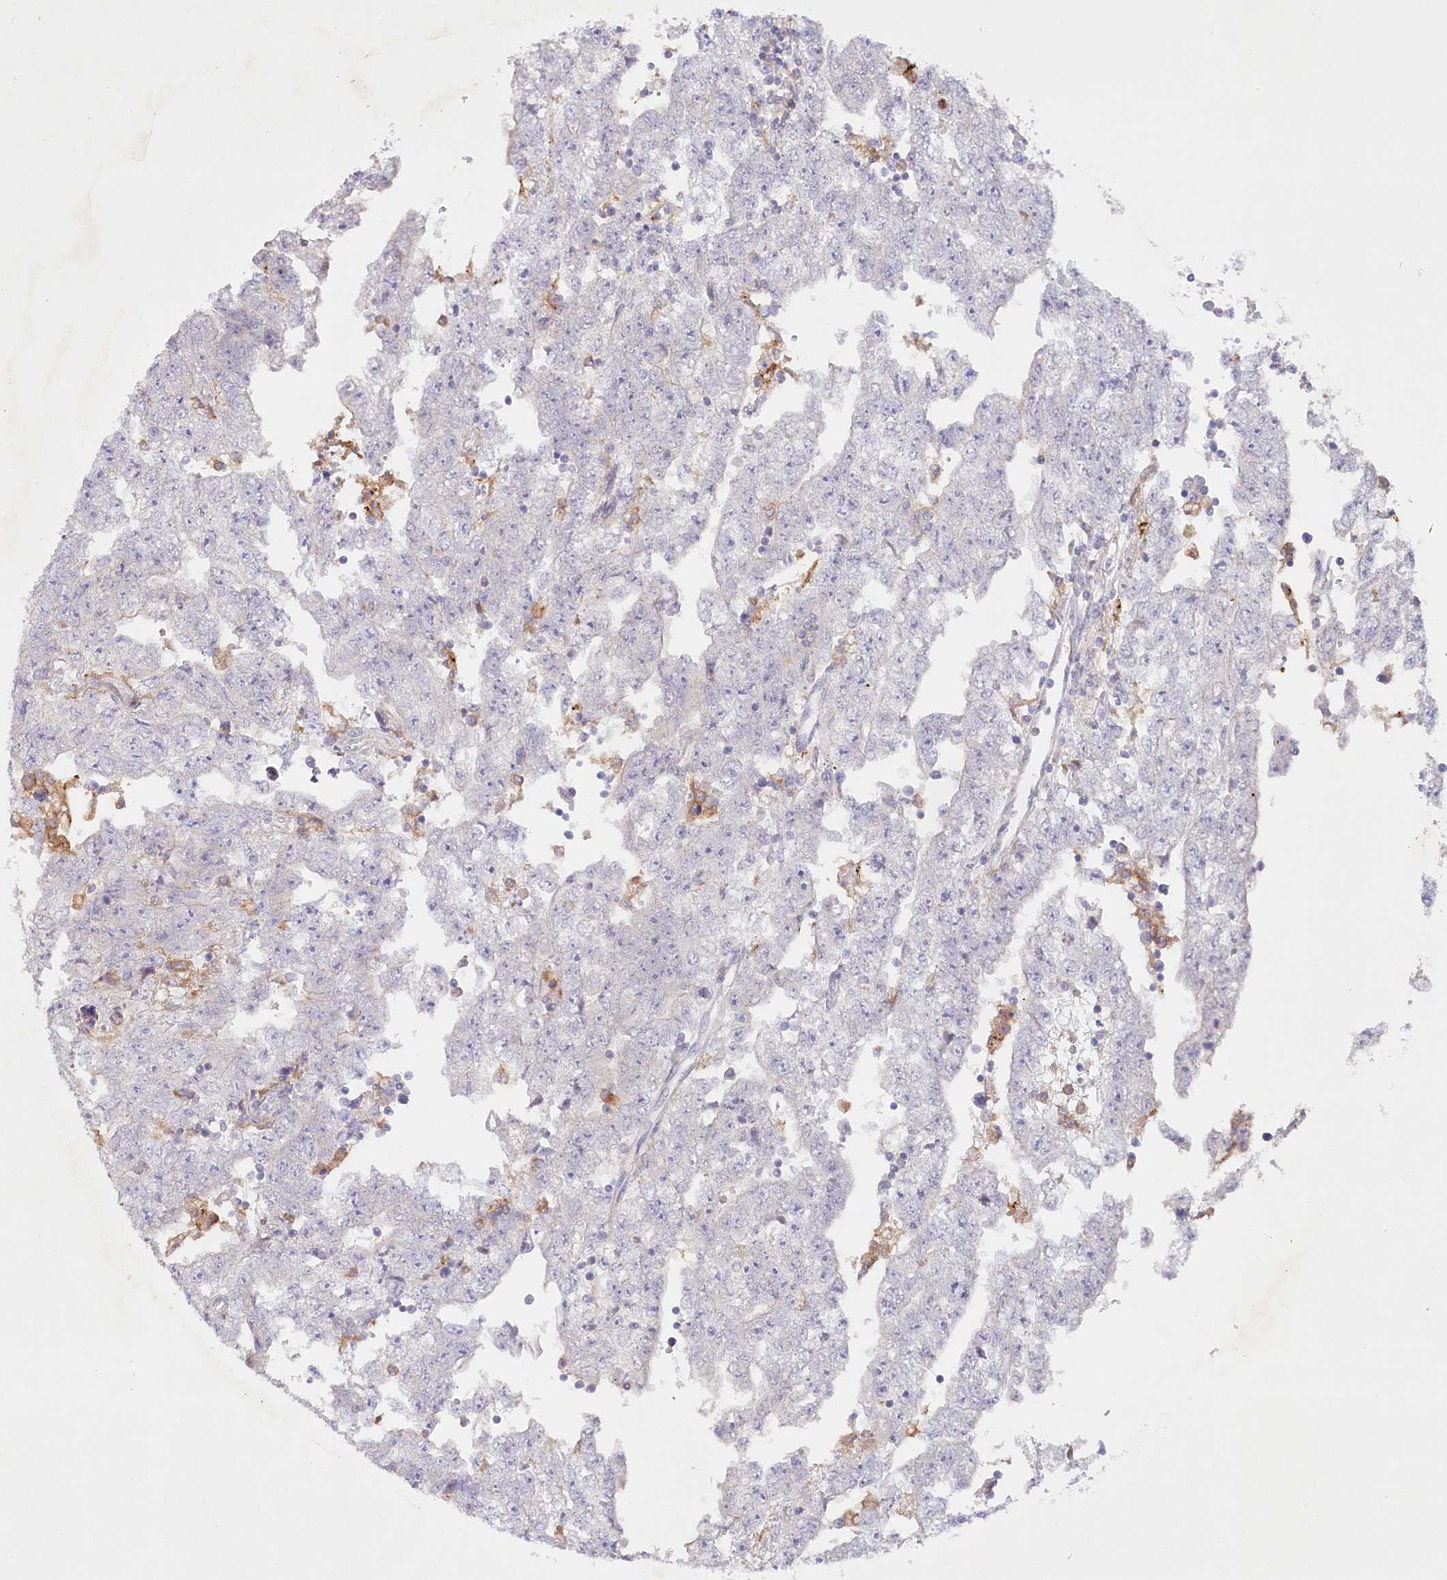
{"staining": {"intensity": "negative", "quantity": "none", "location": "none"}, "tissue": "testis cancer", "cell_type": "Tumor cells", "image_type": "cancer", "snomed": [{"axis": "morphology", "description": "Carcinoma, Embryonal, NOS"}, {"axis": "topography", "description": "Testis"}], "caption": "Testis cancer was stained to show a protein in brown. There is no significant positivity in tumor cells.", "gene": "ALDH3B1", "patient": {"sex": "male", "age": 25}}